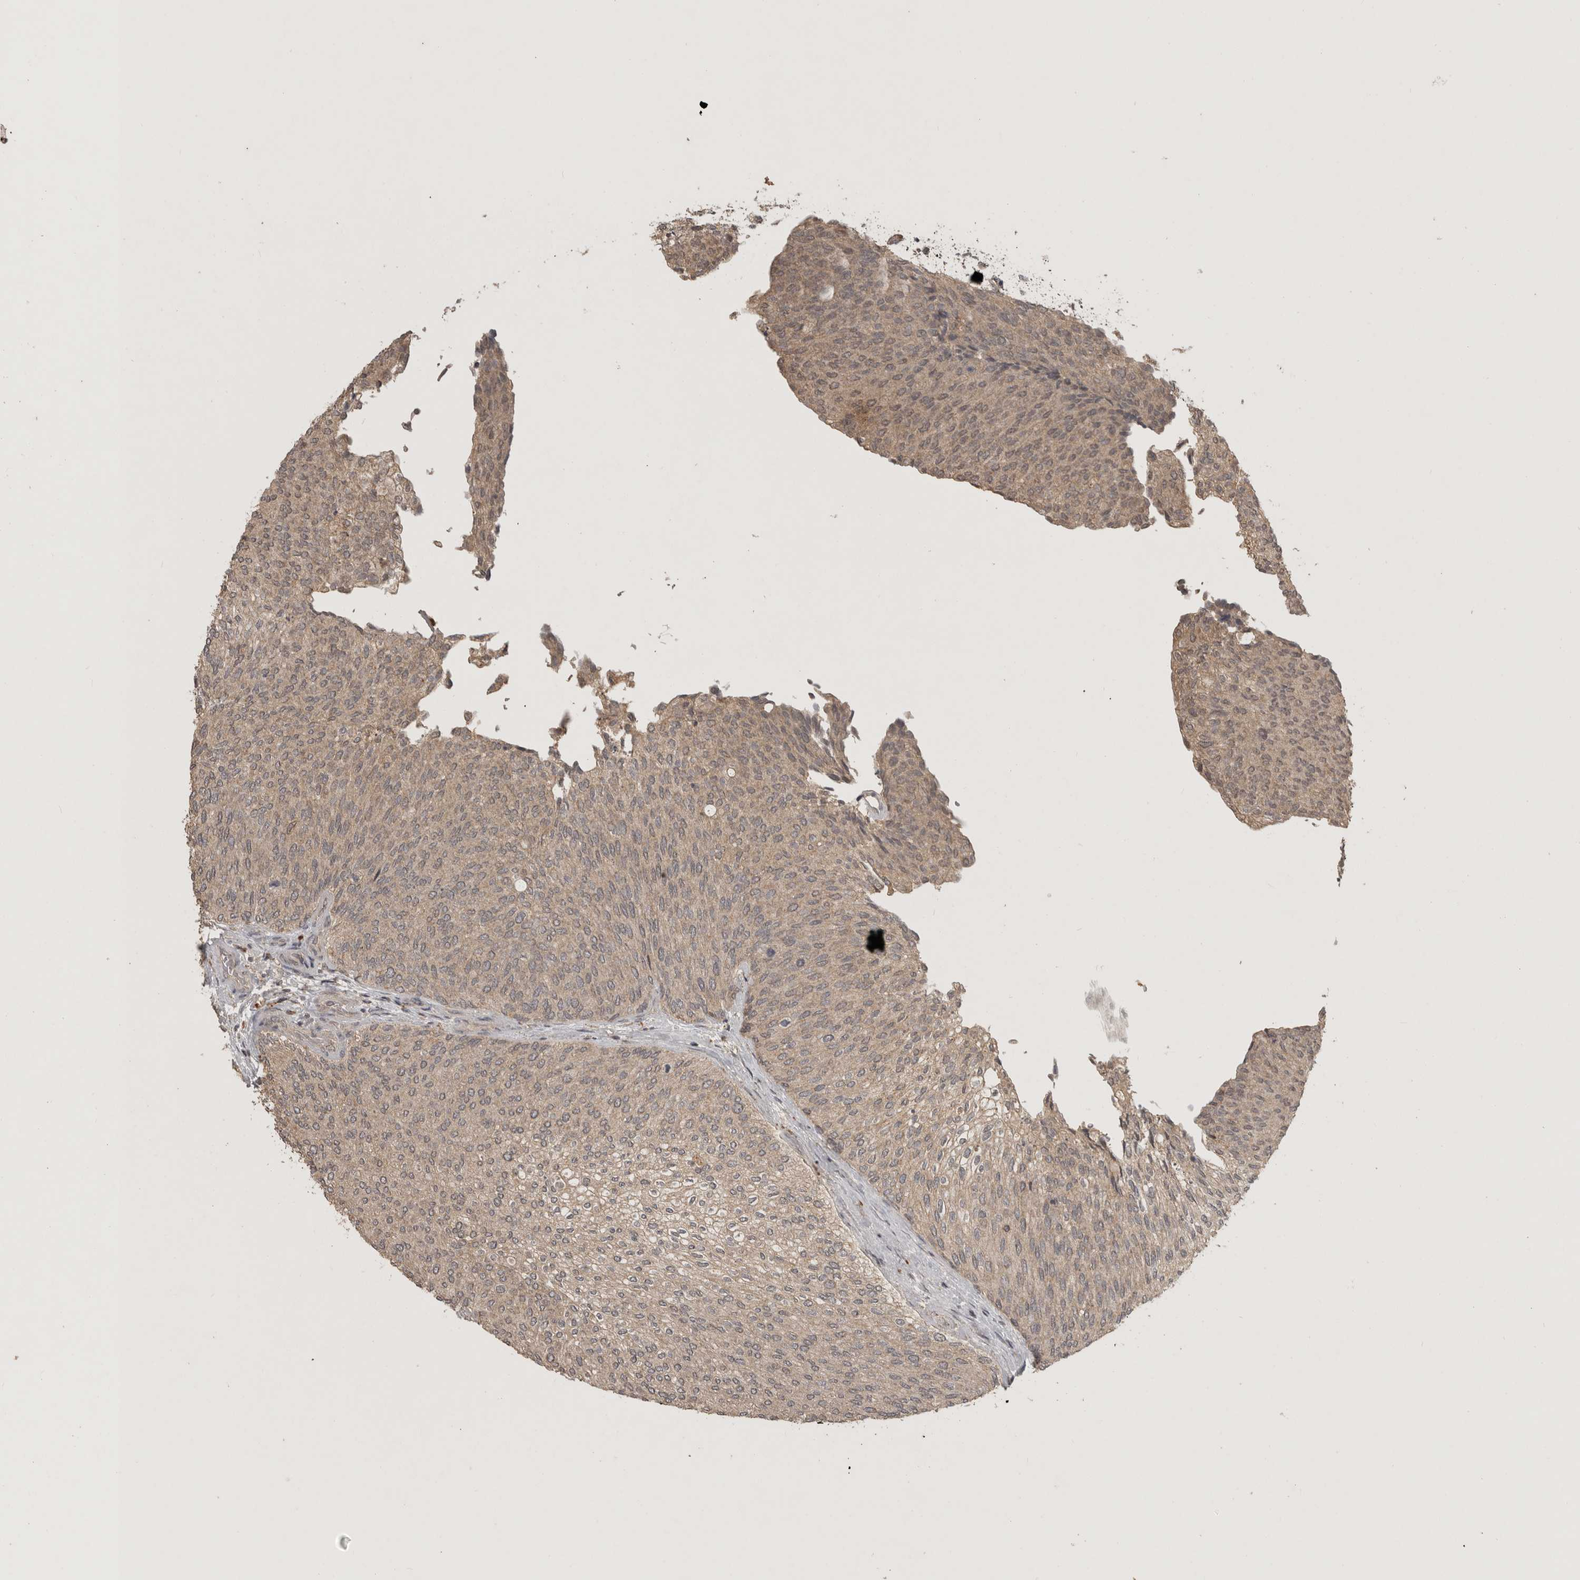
{"staining": {"intensity": "weak", "quantity": ">75%", "location": "cytoplasmic/membranous"}, "tissue": "urothelial cancer", "cell_type": "Tumor cells", "image_type": "cancer", "snomed": [{"axis": "morphology", "description": "Urothelial carcinoma, Low grade"}, {"axis": "topography", "description": "Urinary bladder"}], "caption": "Immunohistochemical staining of human urothelial cancer exhibits low levels of weak cytoplasmic/membranous protein positivity in approximately >75% of tumor cells.", "gene": "ADAMTS4", "patient": {"sex": "female", "age": 79}}